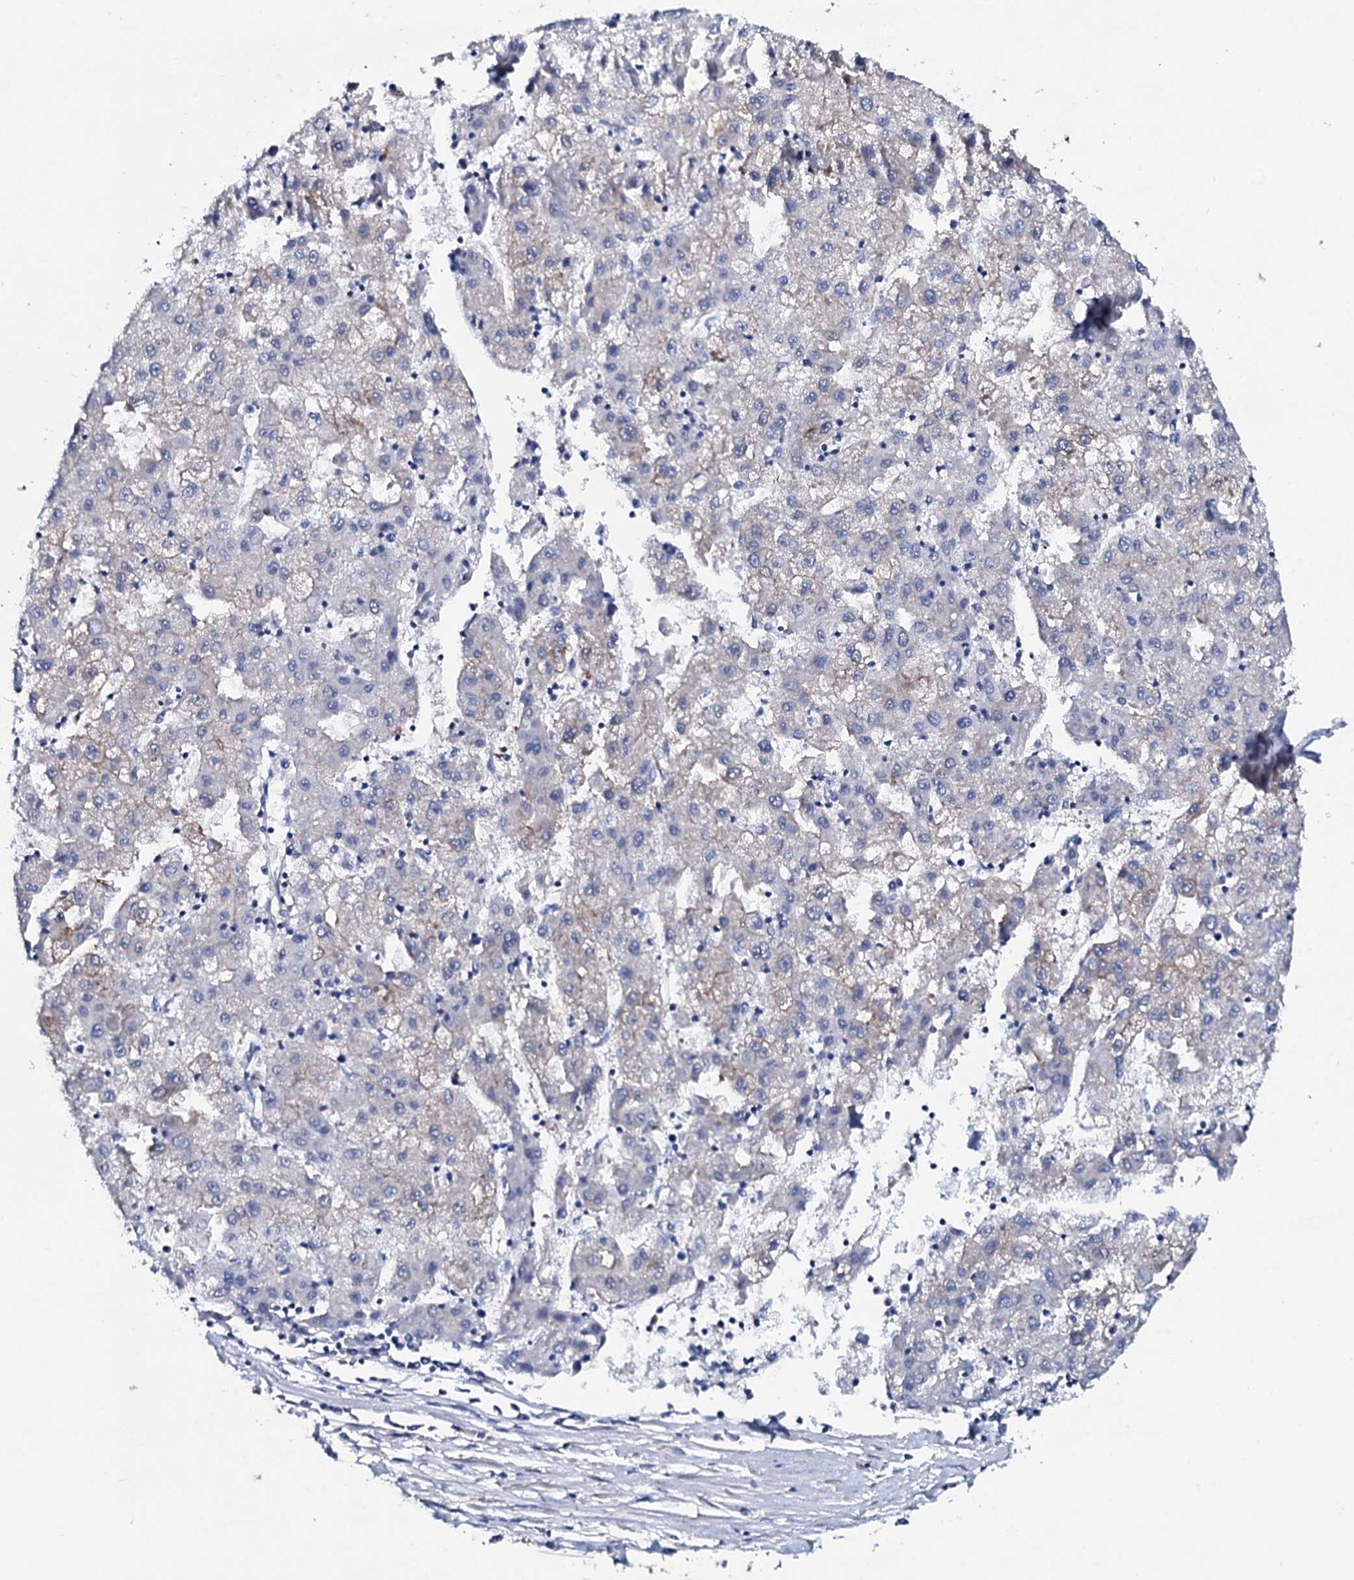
{"staining": {"intensity": "weak", "quantity": "<25%", "location": "cytoplasmic/membranous"}, "tissue": "liver cancer", "cell_type": "Tumor cells", "image_type": "cancer", "snomed": [{"axis": "morphology", "description": "Carcinoma, Hepatocellular, NOS"}, {"axis": "topography", "description": "Liver"}], "caption": "Immunohistochemical staining of liver cancer (hepatocellular carcinoma) shows no significant positivity in tumor cells. The staining was performed using DAB to visualize the protein expression in brown, while the nuclei were stained in blue with hematoxylin (Magnification: 20x).", "gene": "GYS2", "patient": {"sex": "male", "age": 72}}